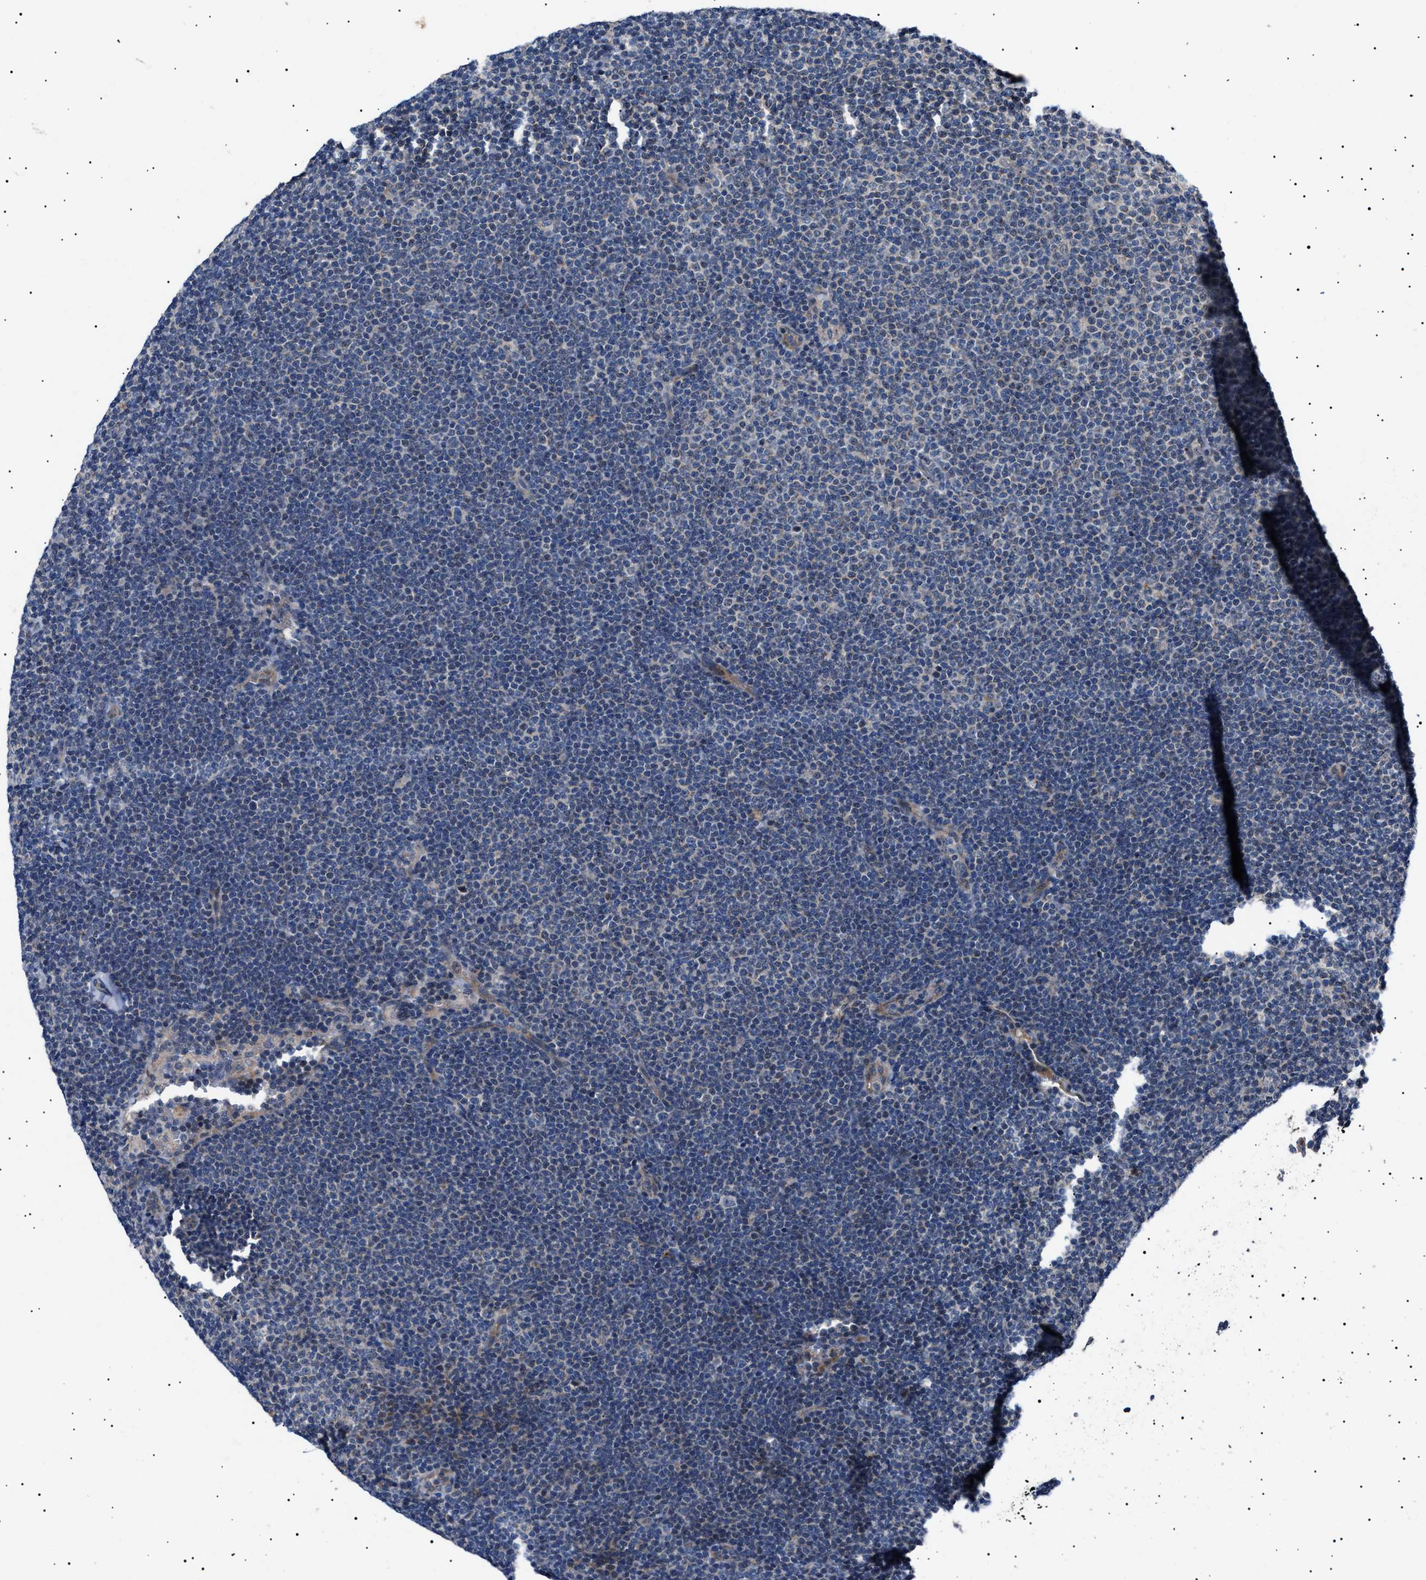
{"staining": {"intensity": "negative", "quantity": "none", "location": "none"}, "tissue": "lymphoma", "cell_type": "Tumor cells", "image_type": "cancer", "snomed": [{"axis": "morphology", "description": "Malignant lymphoma, non-Hodgkin's type, Low grade"}, {"axis": "topography", "description": "Lymph node"}], "caption": "Micrograph shows no significant protein staining in tumor cells of lymphoma.", "gene": "PTRH1", "patient": {"sex": "female", "age": 53}}